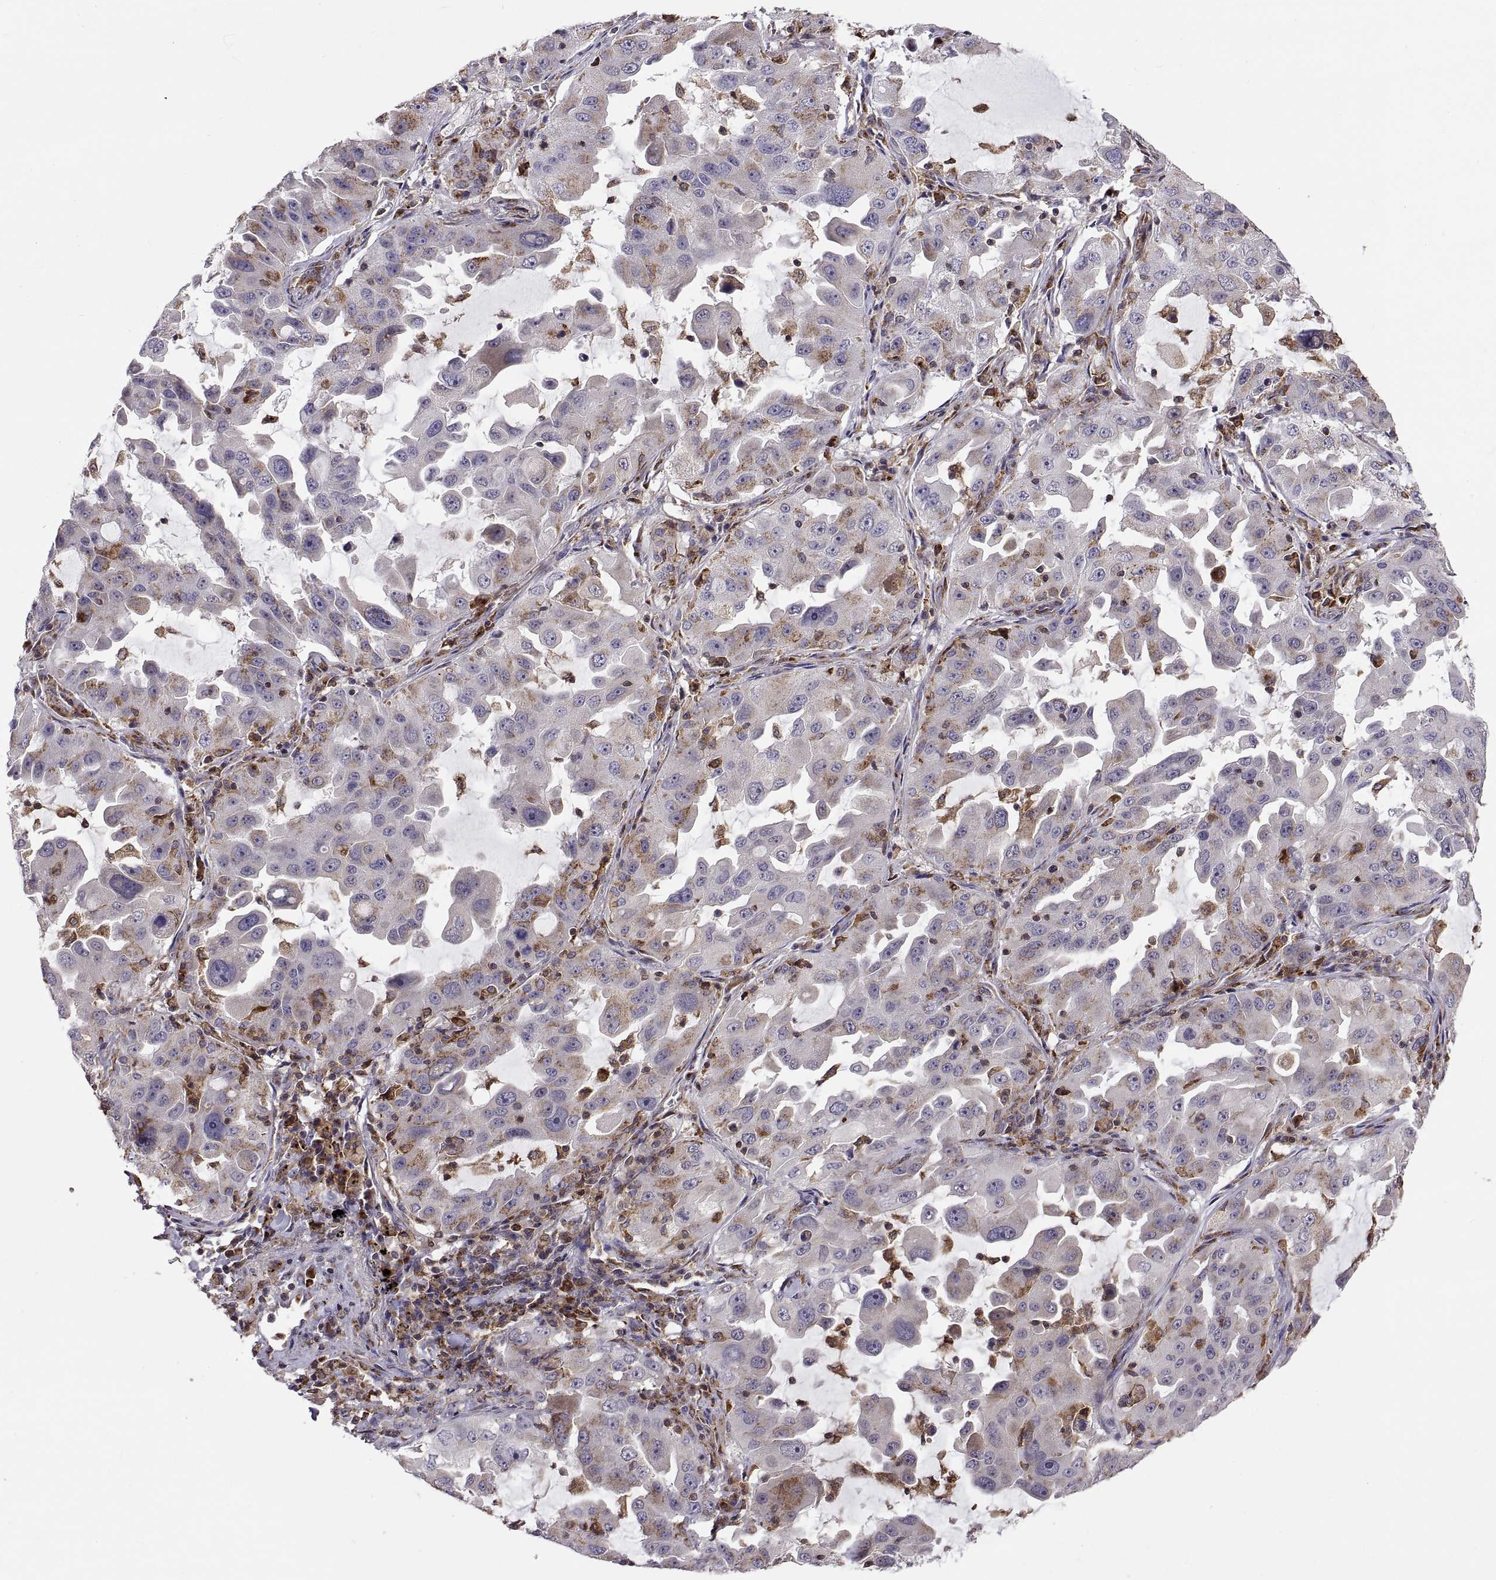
{"staining": {"intensity": "moderate", "quantity": "<25%", "location": "cytoplasmic/membranous"}, "tissue": "lung cancer", "cell_type": "Tumor cells", "image_type": "cancer", "snomed": [{"axis": "morphology", "description": "Adenocarcinoma, NOS"}, {"axis": "topography", "description": "Lung"}], "caption": "A low amount of moderate cytoplasmic/membranous staining is seen in approximately <25% of tumor cells in lung cancer tissue.", "gene": "ACAP1", "patient": {"sex": "female", "age": 61}}